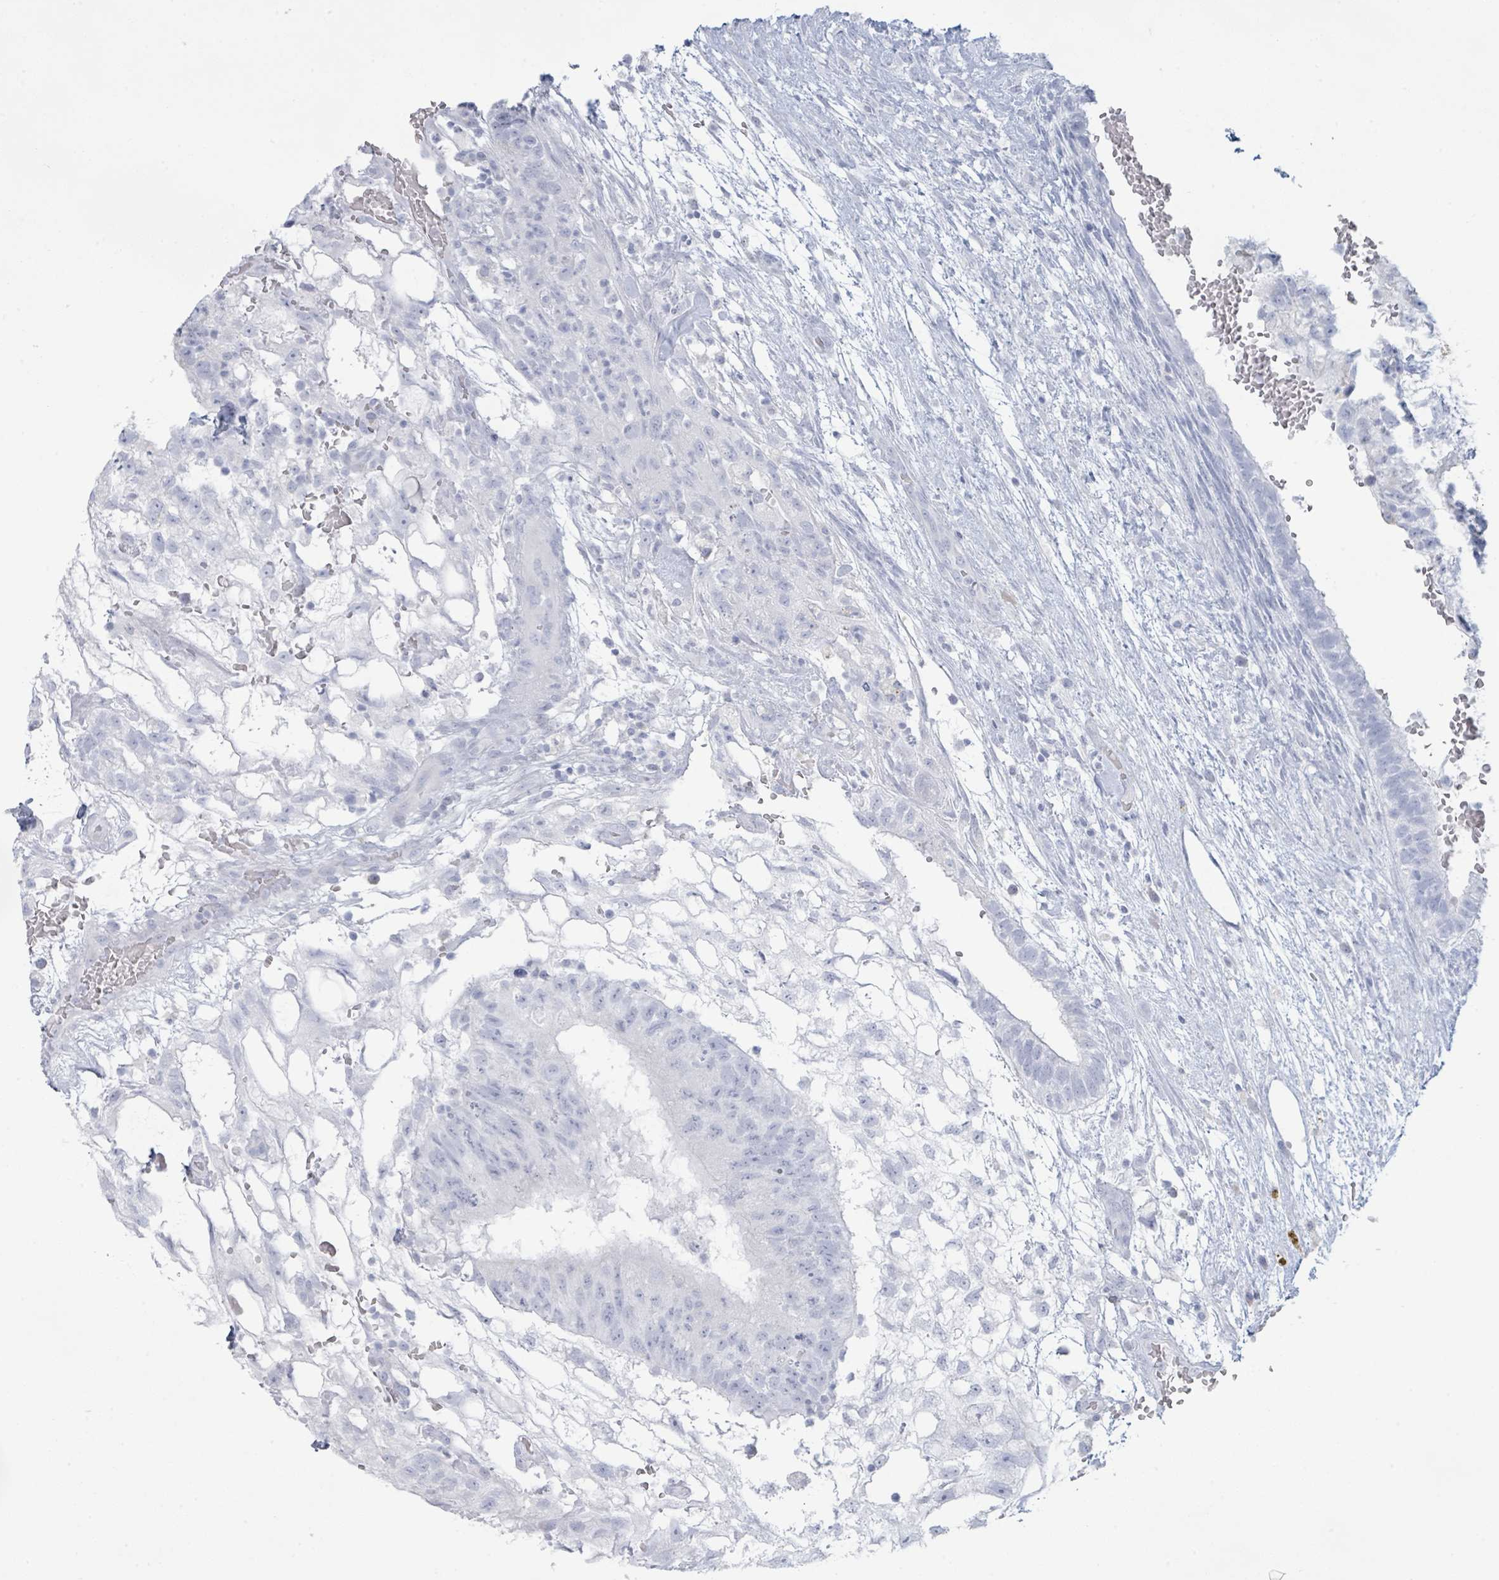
{"staining": {"intensity": "negative", "quantity": "none", "location": "none"}, "tissue": "testis cancer", "cell_type": "Tumor cells", "image_type": "cancer", "snomed": [{"axis": "morphology", "description": "Normal tissue, NOS"}, {"axis": "morphology", "description": "Carcinoma, Embryonal, NOS"}, {"axis": "topography", "description": "Testis"}], "caption": "Tumor cells are negative for brown protein staining in embryonal carcinoma (testis).", "gene": "PGA3", "patient": {"sex": "male", "age": 32}}